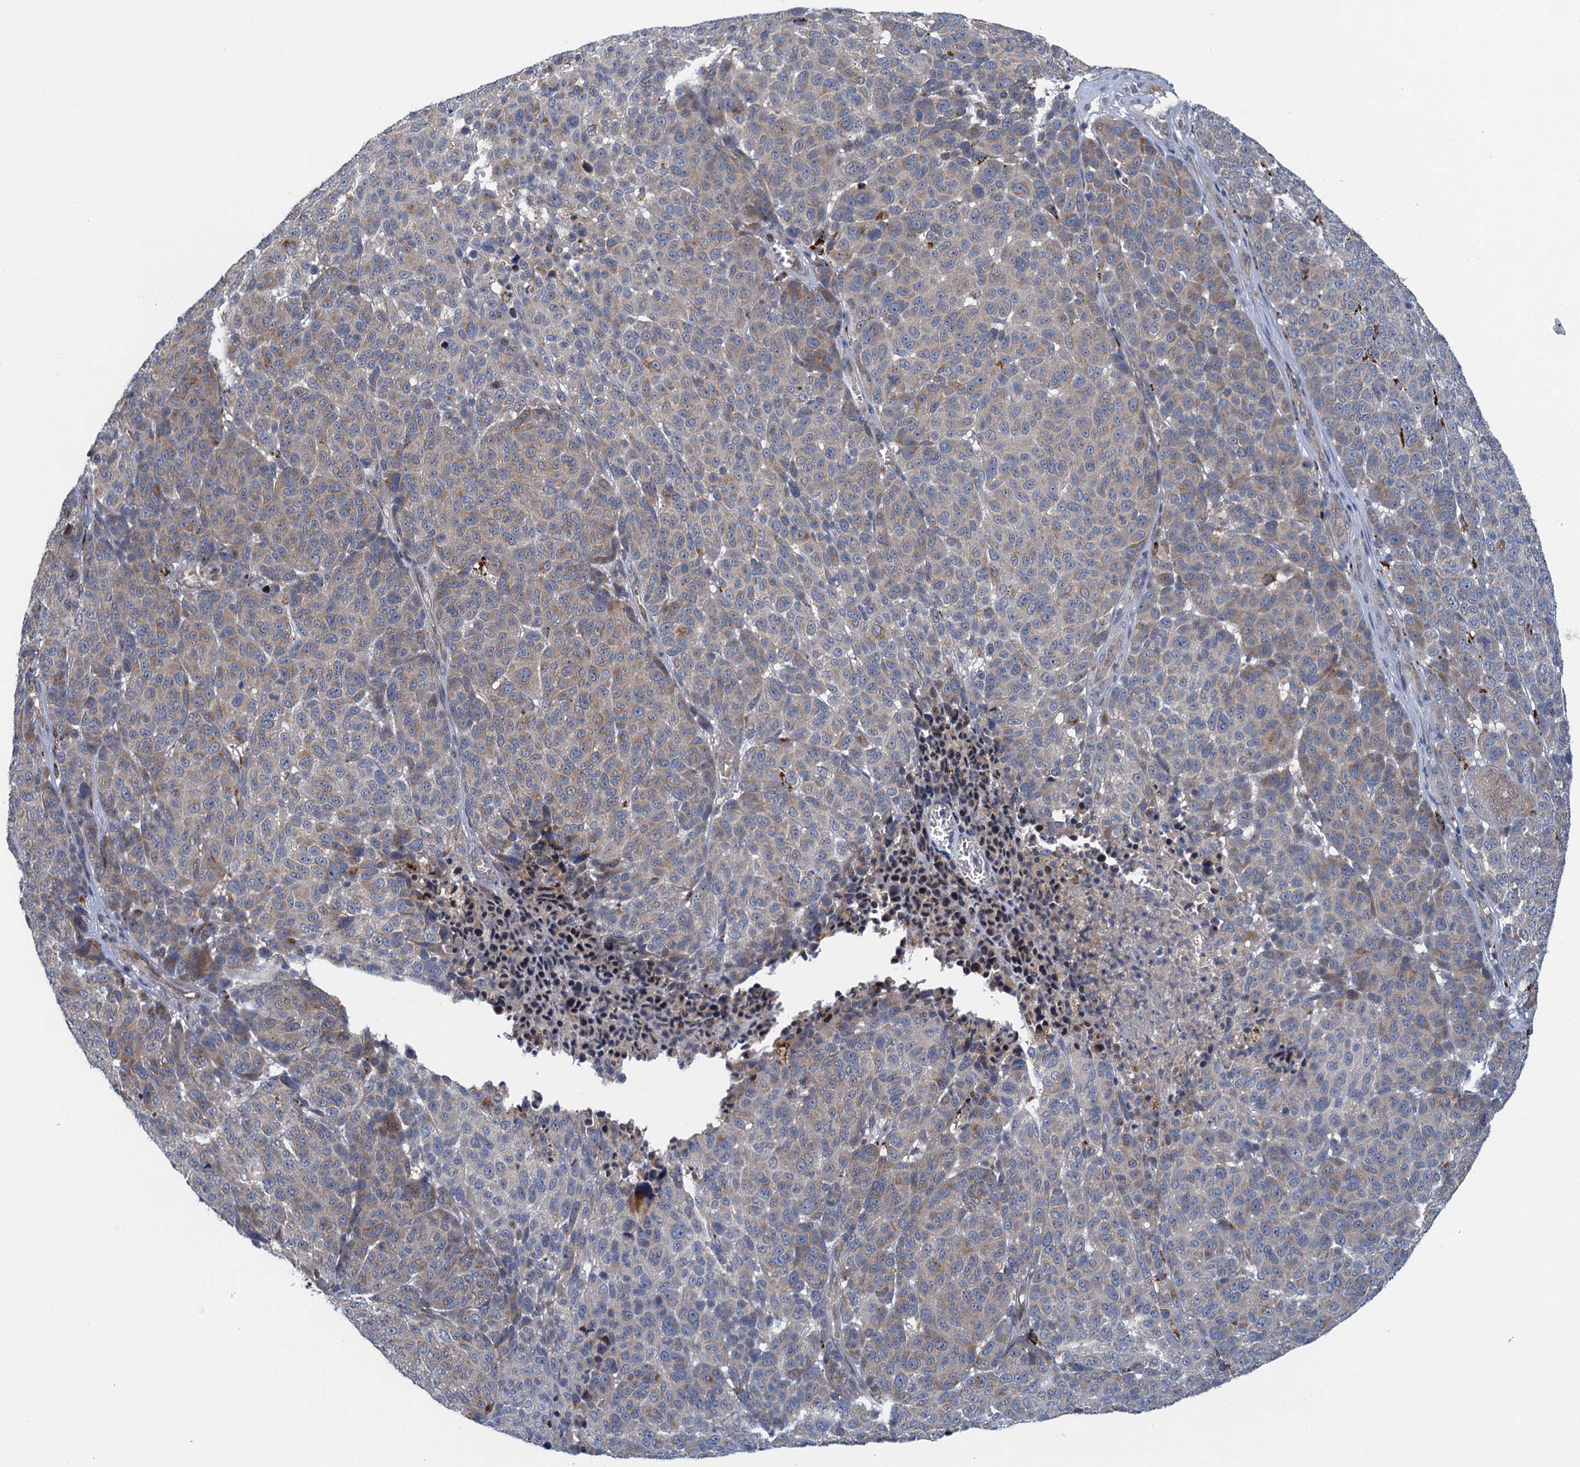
{"staining": {"intensity": "weak", "quantity": "<25%", "location": "cytoplasmic/membranous"}, "tissue": "melanoma", "cell_type": "Tumor cells", "image_type": "cancer", "snomed": [{"axis": "morphology", "description": "Malignant melanoma, NOS"}, {"axis": "topography", "description": "Skin"}], "caption": "Immunohistochemistry photomicrograph of malignant melanoma stained for a protein (brown), which exhibits no positivity in tumor cells.", "gene": "KBTBD8", "patient": {"sex": "male", "age": 49}}